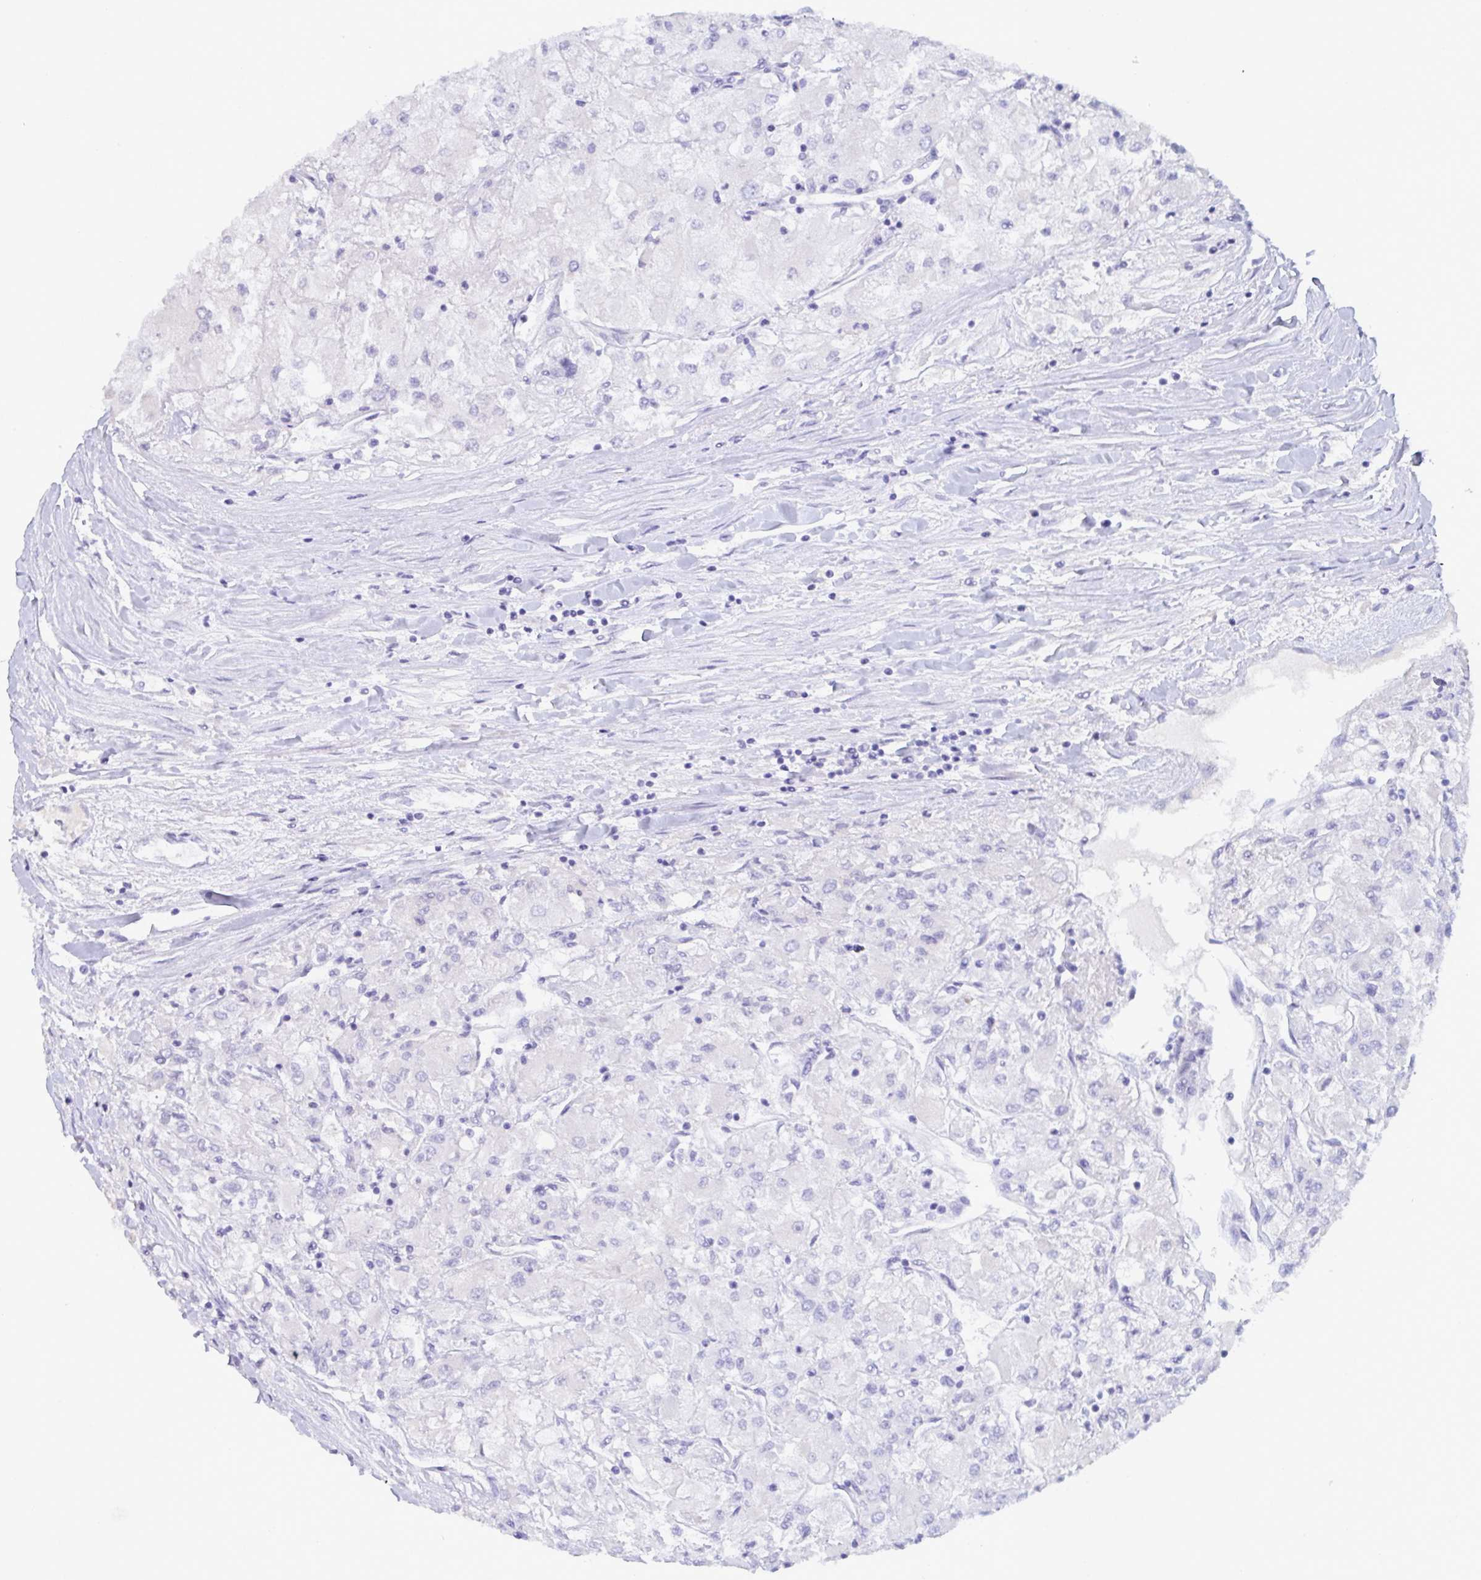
{"staining": {"intensity": "negative", "quantity": "none", "location": "none"}, "tissue": "renal cancer", "cell_type": "Tumor cells", "image_type": "cancer", "snomed": [{"axis": "morphology", "description": "Adenocarcinoma, NOS"}, {"axis": "topography", "description": "Kidney"}], "caption": "Immunohistochemistry of human renal adenocarcinoma exhibits no expression in tumor cells.", "gene": "SERPINB13", "patient": {"sex": "male", "age": 80}}